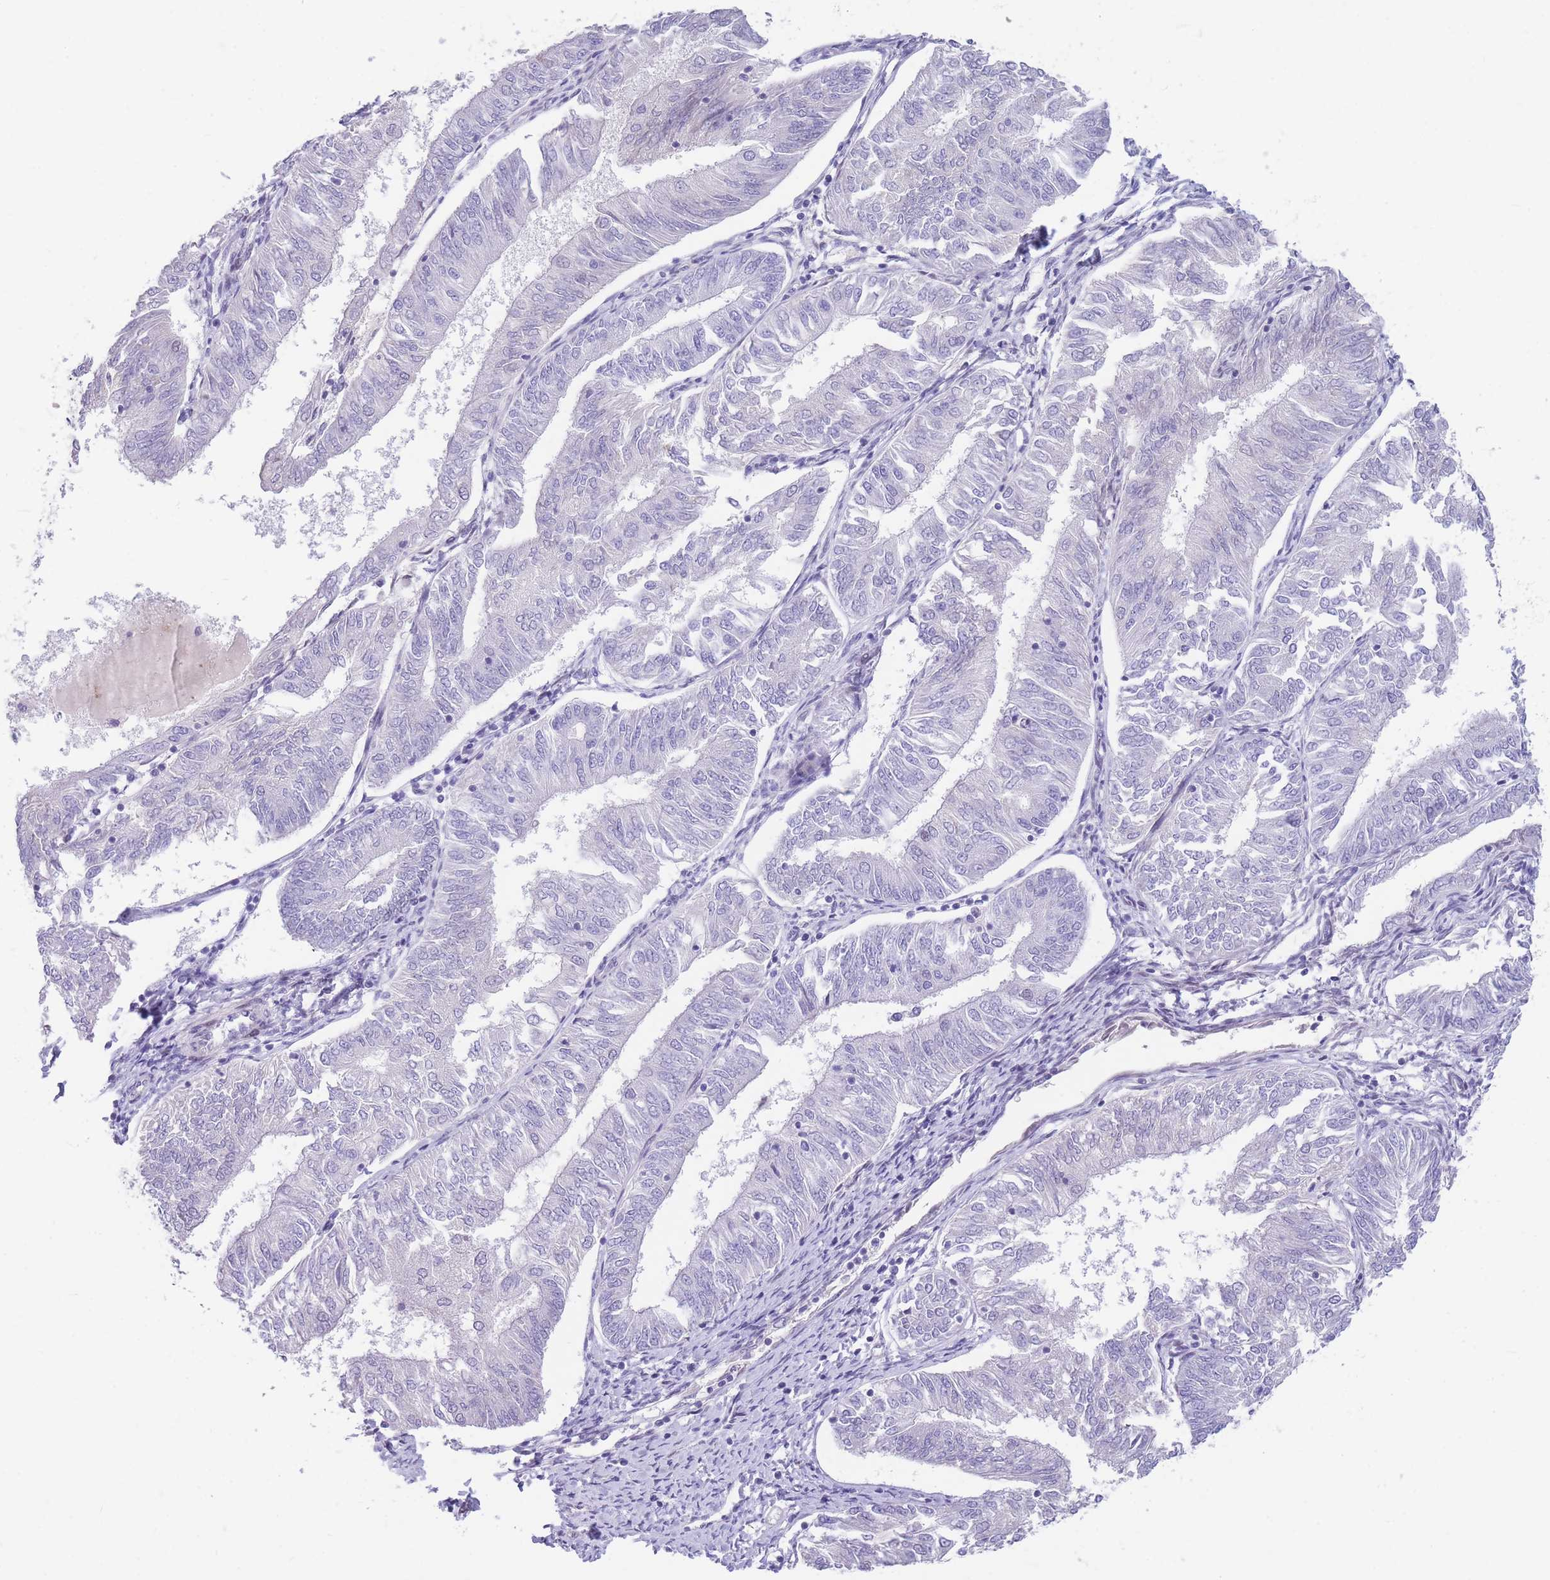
{"staining": {"intensity": "negative", "quantity": "none", "location": "none"}, "tissue": "endometrial cancer", "cell_type": "Tumor cells", "image_type": "cancer", "snomed": [{"axis": "morphology", "description": "Adenocarcinoma, NOS"}, {"axis": "topography", "description": "Endometrium"}], "caption": "The histopathology image exhibits no significant staining in tumor cells of adenocarcinoma (endometrial).", "gene": "SHCBP1", "patient": {"sex": "female", "age": 58}}